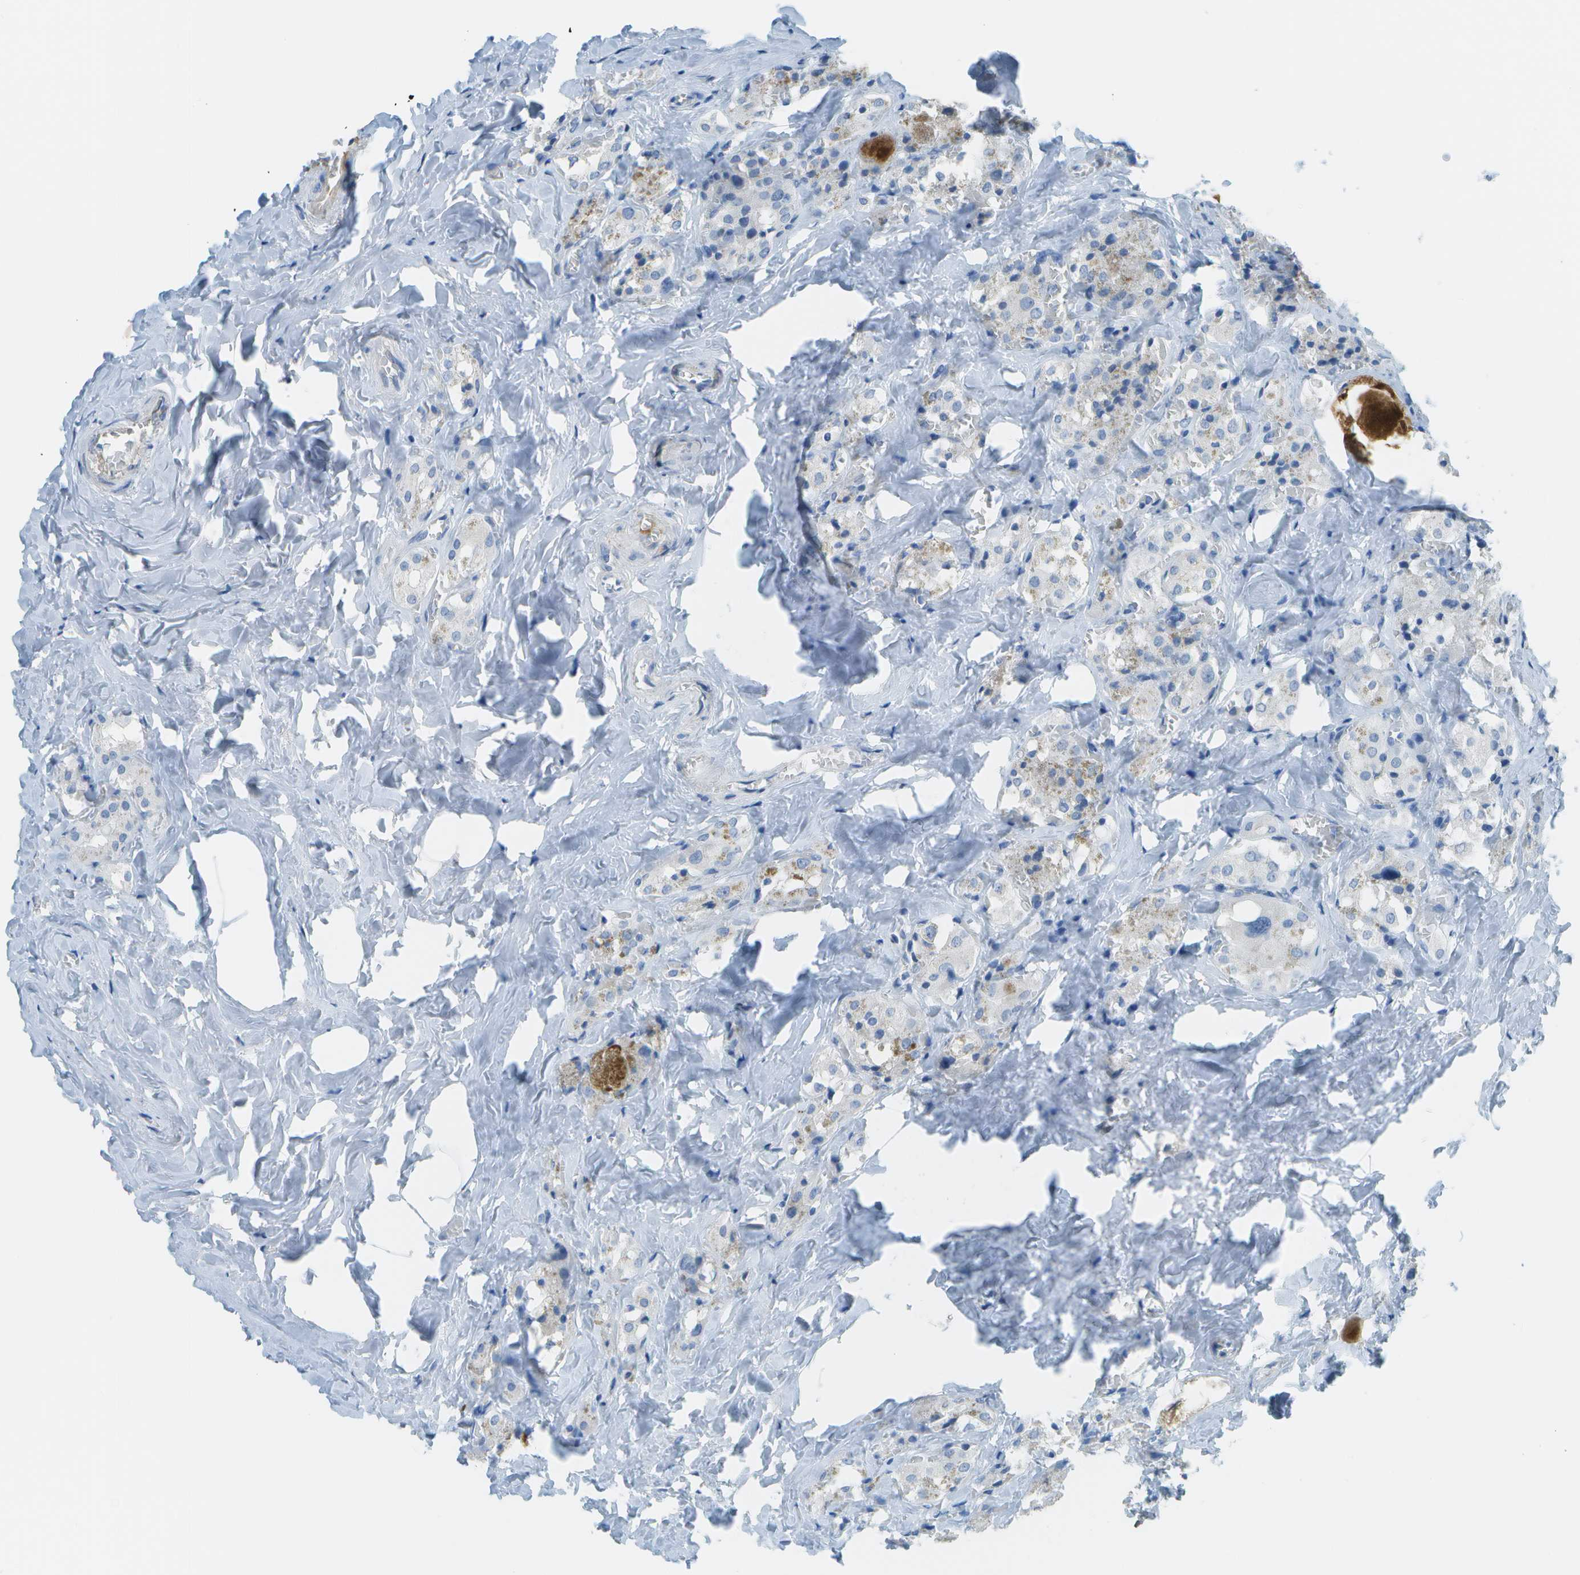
{"staining": {"intensity": "negative", "quantity": "none", "location": "none"}, "tissue": "parathyroid gland", "cell_type": "Glandular cells", "image_type": "normal", "snomed": [{"axis": "morphology", "description": "Normal tissue, NOS"}, {"axis": "morphology", "description": "Atrophy, NOS"}, {"axis": "topography", "description": "Parathyroid gland"}], "caption": "A high-resolution image shows immunohistochemistry staining of unremarkable parathyroid gland, which displays no significant staining in glandular cells. Brightfield microscopy of immunohistochemistry (IHC) stained with DAB (brown) and hematoxylin (blue), captured at high magnification.", "gene": "C1S", "patient": {"sex": "female", "age": 54}}